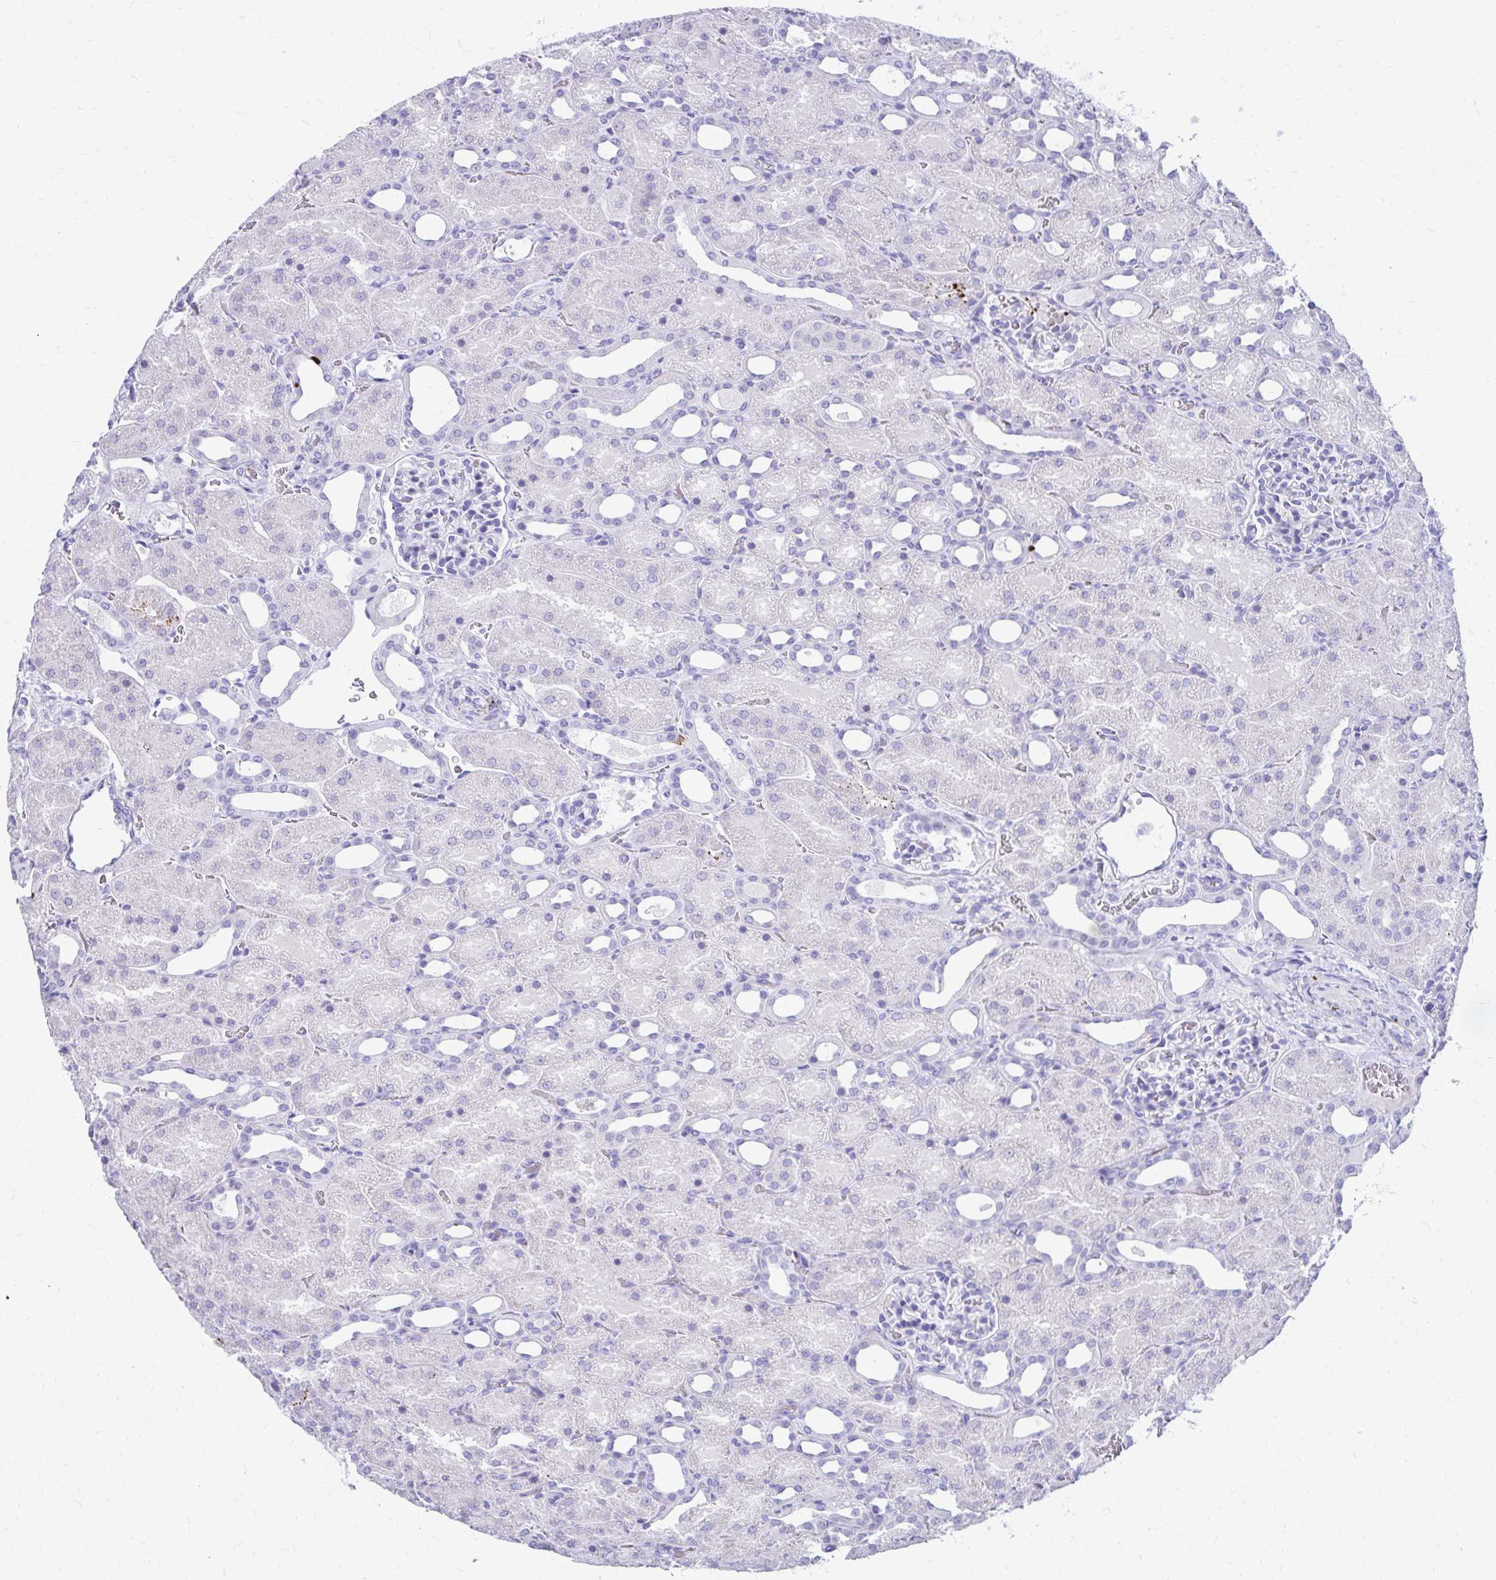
{"staining": {"intensity": "negative", "quantity": "none", "location": "none"}, "tissue": "kidney", "cell_type": "Cells in glomeruli", "image_type": "normal", "snomed": [{"axis": "morphology", "description": "Normal tissue, NOS"}, {"axis": "topography", "description": "Kidney"}], "caption": "Immunohistochemical staining of normal human kidney exhibits no significant staining in cells in glomeruli. (DAB immunohistochemistry (IHC) with hematoxylin counter stain).", "gene": "SATL1", "patient": {"sex": "male", "age": 2}}